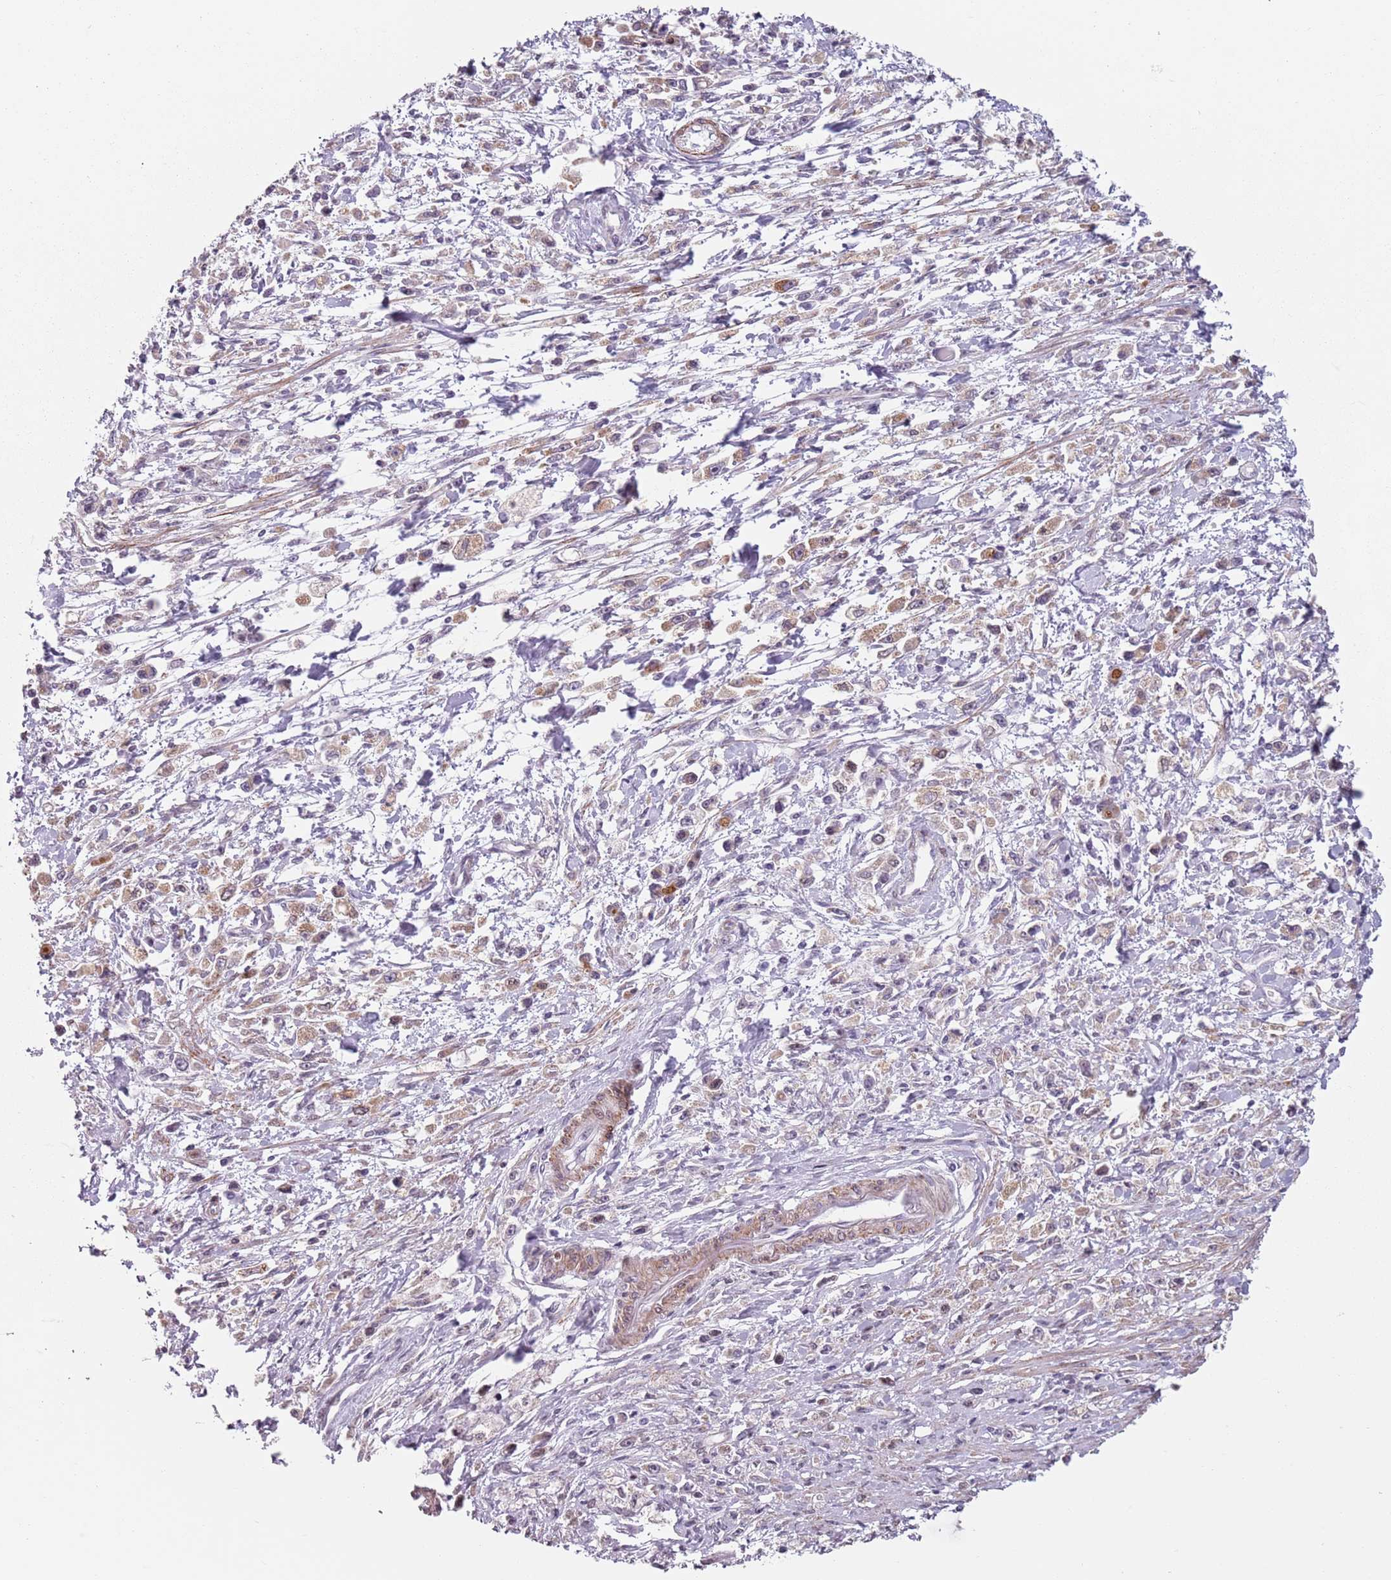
{"staining": {"intensity": "weak", "quantity": "<25%", "location": "cytoplasmic/membranous"}, "tissue": "stomach cancer", "cell_type": "Tumor cells", "image_type": "cancer", "snomed": [{"axis": "morphology", "description": "Adenocarcinoma, NOS"}, {"axis": "topography", "description": "Stomach"}], "caption": "DAB immunohistochemical staining of adenocarcinoma (stomach) exhibits no significant expression in tumor cells.", "gene": "TMC4", "patient": {"sex": "female", "age": 59}}